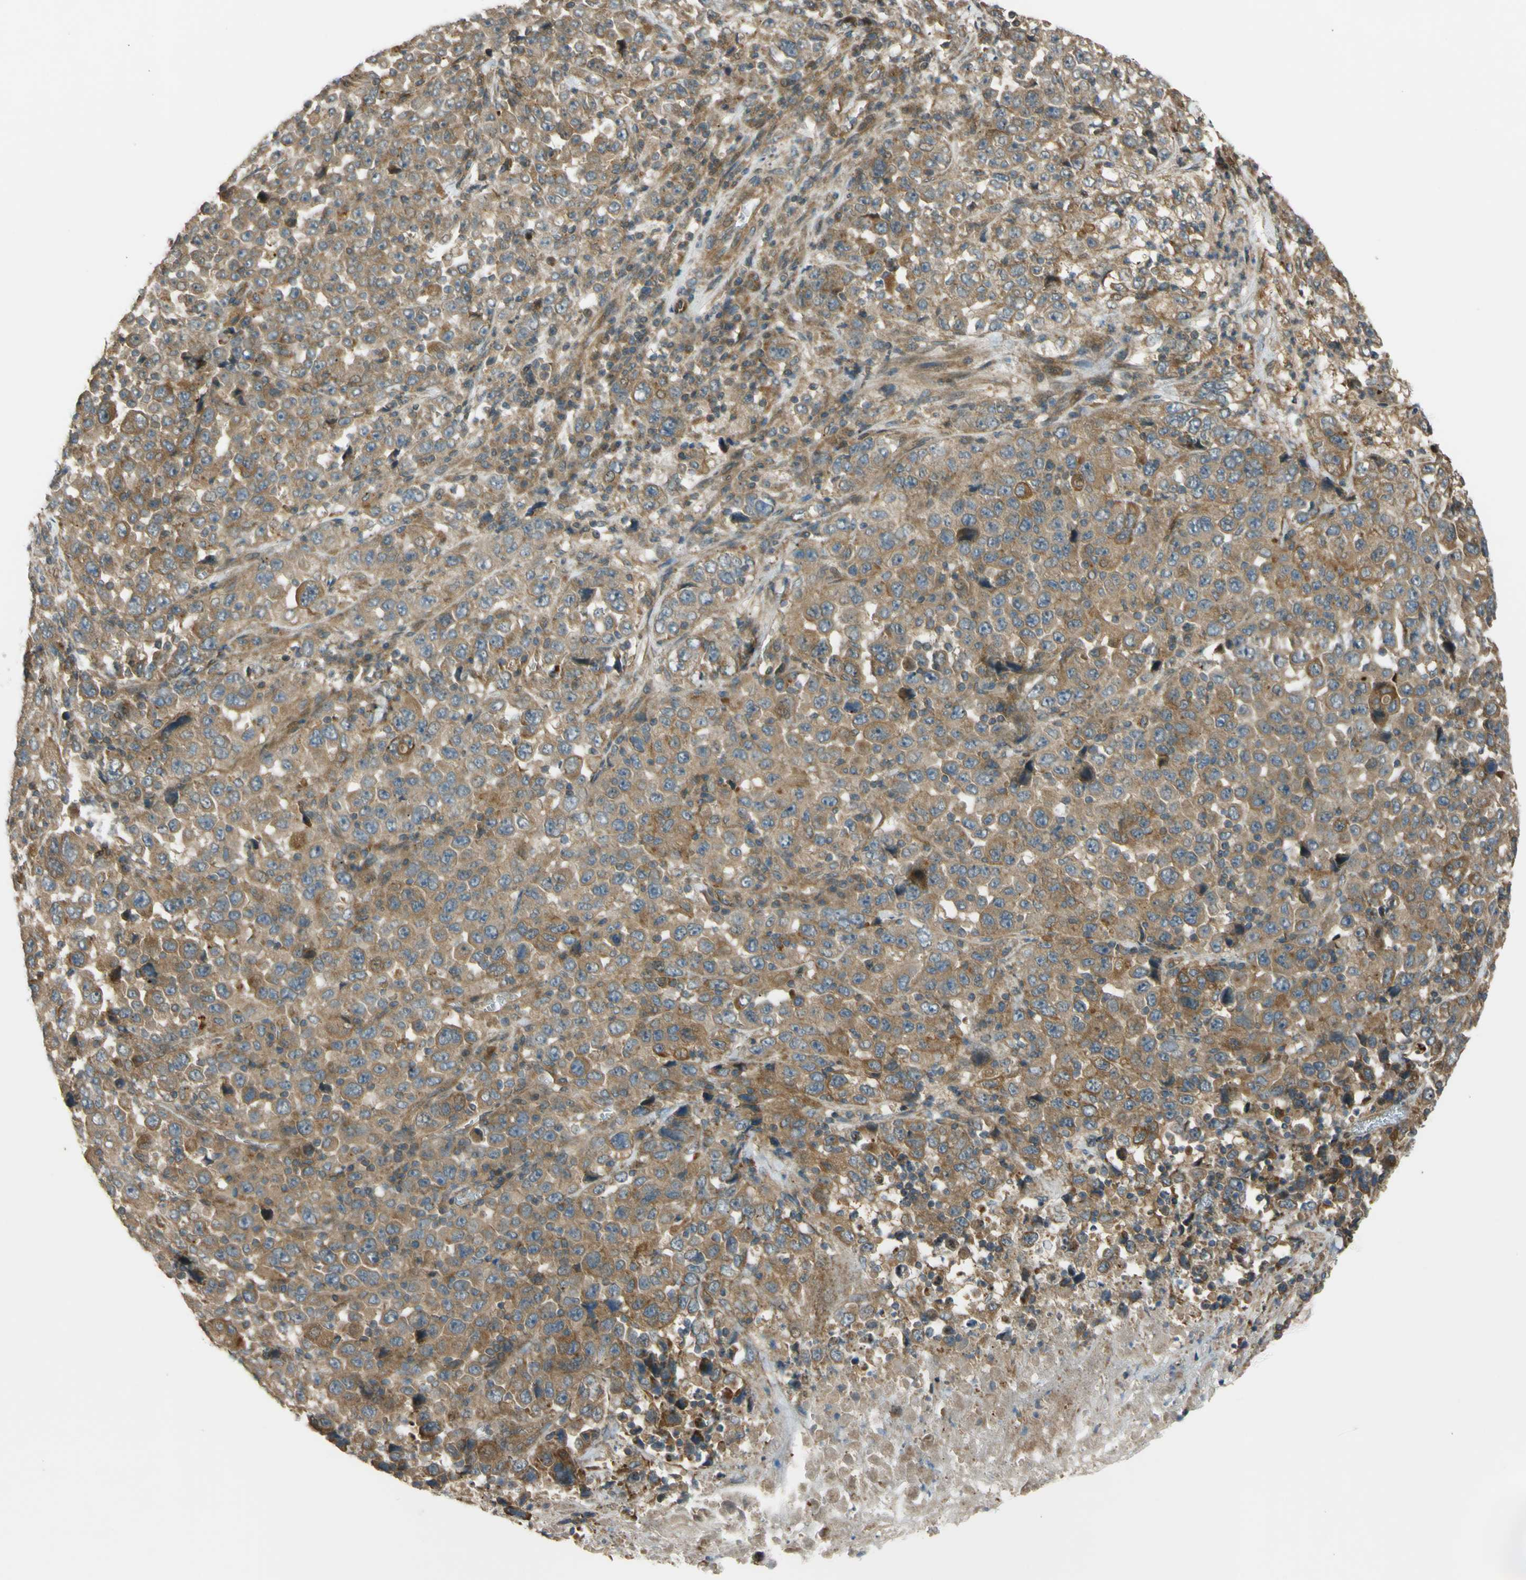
{"staining": {"intensity": "moderate", "quantity": ">75%", "location": "cytoplasmic/membranous"}, "tissue": "stomach cancer", "cell_type": "Tumor cells", "image_type": "cancer", "snomed": [{"axis": "morphology", "description": "Normal tissue, NOS"}, {"axis": "morphology", "description": "Adenocarcinoma, NOS"}, {"axis": "topography", "description": "Stomach, upper"}, {"axis": "topography", "description": "Stomach"}], "caption": "Immunohistochemical staining of human stomach cancer (adenocarcinoma) reveals medium levels of moderate cytoplasmic/membranous positivity in approximately >75% of tumor cells.", "gene": "FLII", "patient": {"sex": "male", "age": 59}}